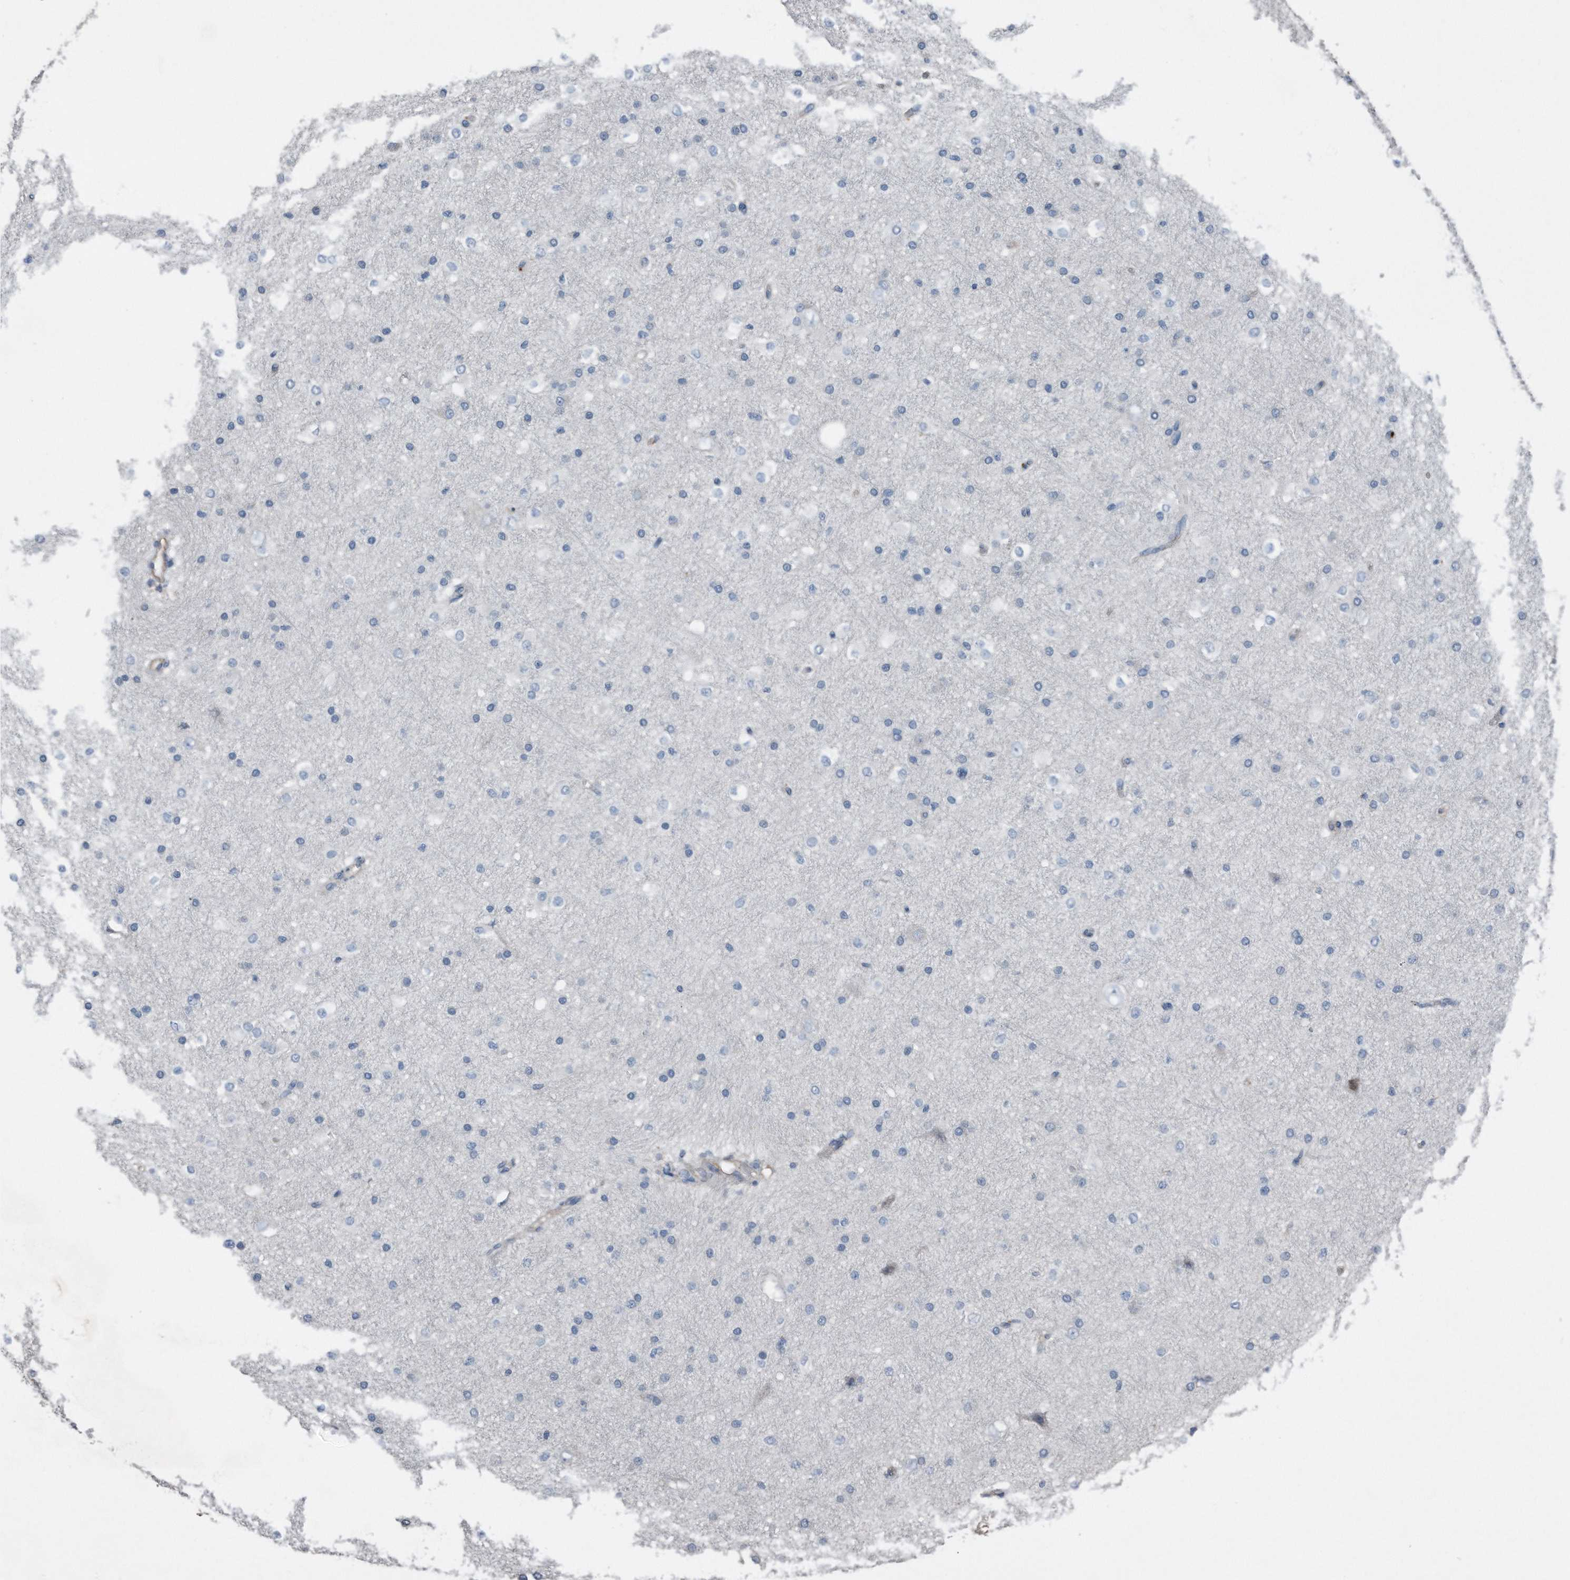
{"staining": {"intensity": "negative", "quantity": "none", "location": "none"}, "tissue": "cerebral cortex", "cell_type": "Endothelial cells", "image_type": "normal", "snomed": [{"axis": "morphology", "description": "Normal tissue, NOS"}, {"axis": "morphology", "description": "Developmental malformation"}, {"axis": "topography", "description": "Cerebral cortex"}], "caption": "Immunohistochemistry micrograph of unremarkable cerebral cortex: human cerebral cortex stained with DAB shows no significant protein expression in endothelial cells. (DAB (3,3'-diaminobenzidine) IHC with hematoxylin counter stain).", "gene": "ZNF772", "patient": {"sex": "female", "age": 30}}